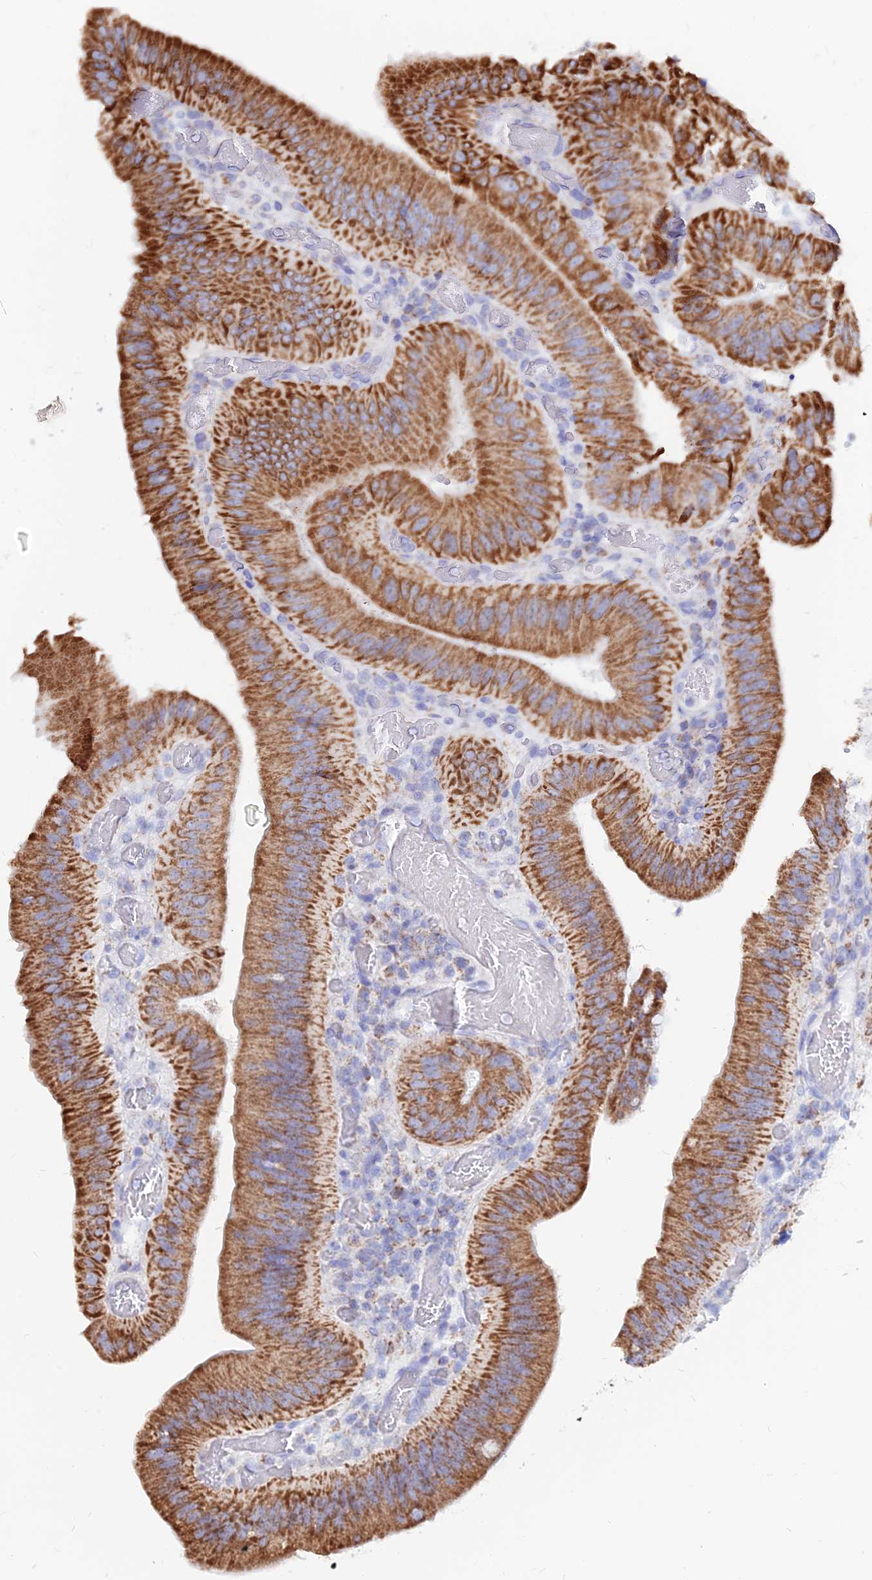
{"staining": {"intensity": "strong", "quantity": ">75%", "location": "cytoplasmic/membranous"}, "tissue": "colorectal cancer", "cell_type": "Tumor cells", "image_type": "cancer", "snomed": [{"axis": "morphology", "description": "Adenocarcinoma, NOS"}, {"axis": "topography", "description": "Colon"}], "caption": "This is a micrograph of immunohistochemistry (IHC) staining of colorectal cancer, which shows strong staining in the cytoplasmic/membranous of tumor cells.", "gene": "MGST1", "patient": {"sex": "female", "age": 43}}